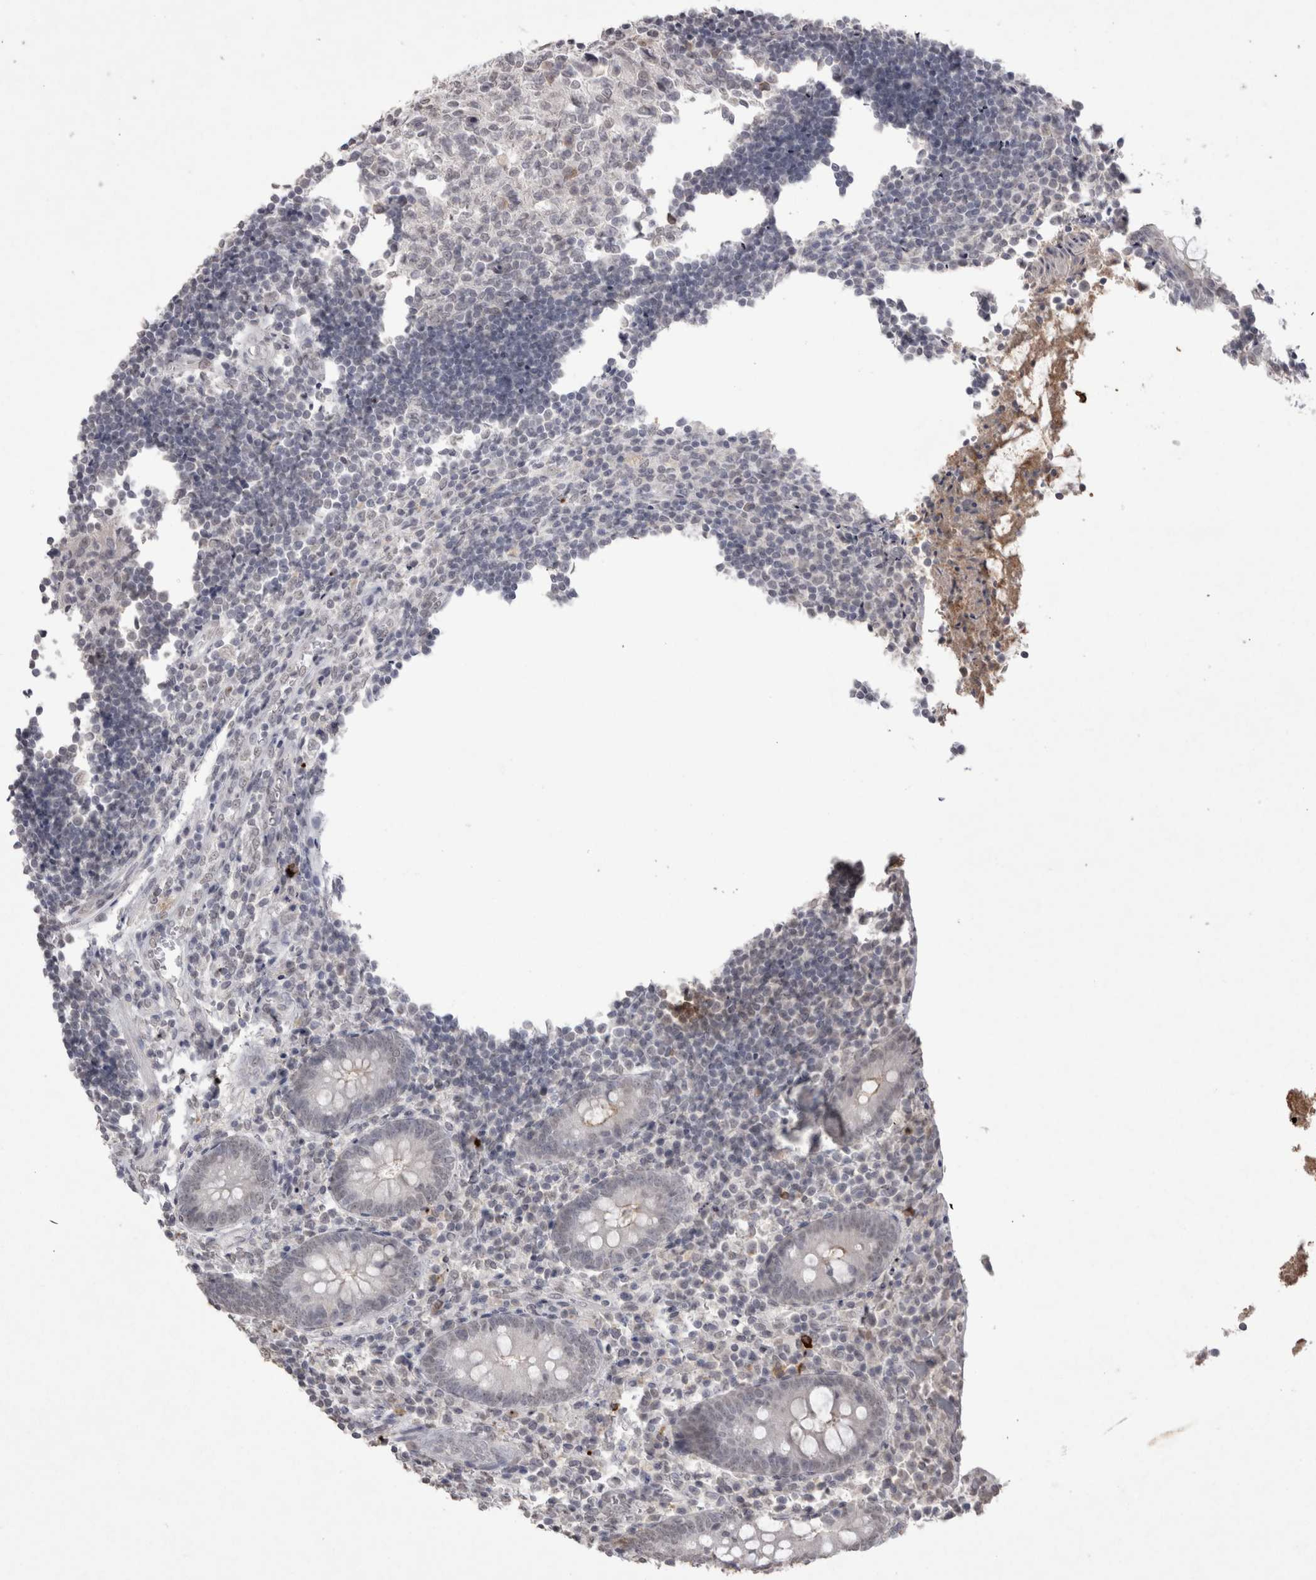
{"staining": {"intensity": "moderate", "quantity": "25%-75%", "location": "cytoplasmic/membranous"}, "tissue": "appendix", "cell_type": "Glandular cells", "image_type": "normal", "snomed": [{"axis": "morphology", "description": "Normal tissue, NOS"}, {"axis": "topography", "description": "Appendix"}], "caption": "Protein expression by immunohistochemistry (IHC) reveals moderate cytoplasmic/membranous positivity in about 25%-75% of glandular cells in unremarkable appendix. The staining is performed using DAB brown chromogen to label protein expression. The nuclei are counter-stained blue using hematoxylin.", "gene": "DDX4", "patient": {"sex": "female", "age": 17}}